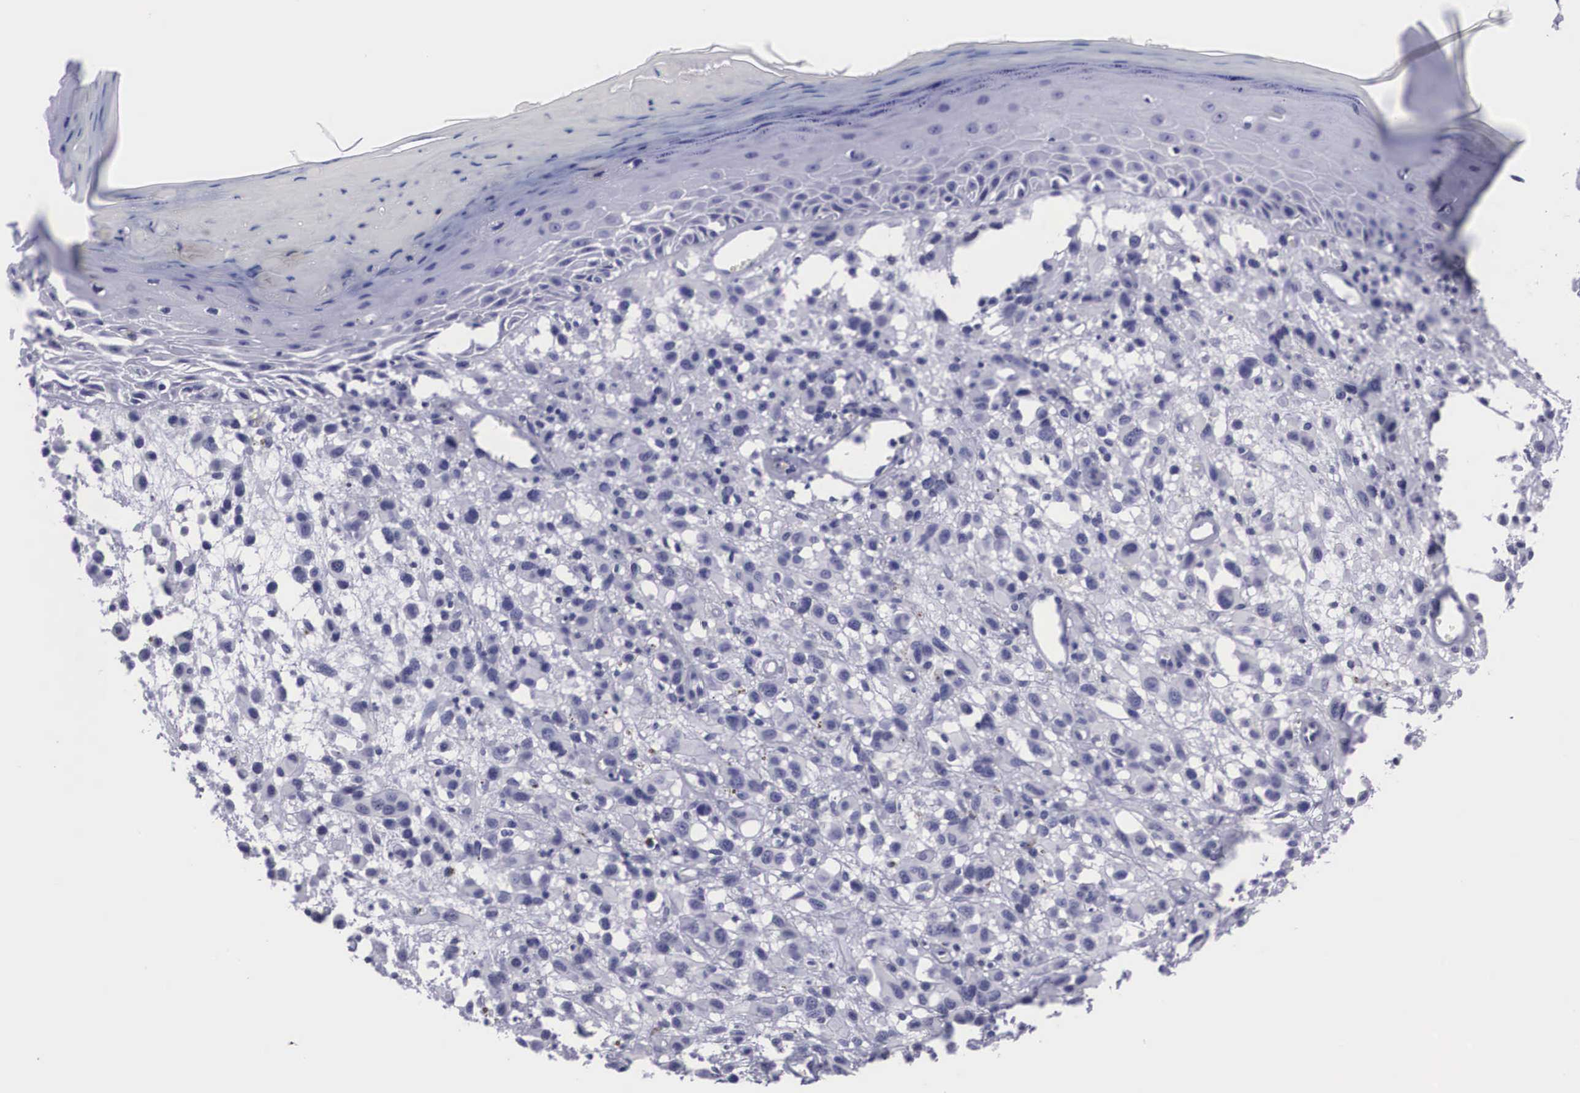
{"staining": {"intensity": "negative", "quantity": "none", "location": "none"}, "tissue": "melanoma", "cell_type": "Tumor cells", "image_type": "cancer", "snomed": [{"axis": "morphology", "description": "Malignant melanoma, NOS"}, {"axis": "topography", "description": "Skin"}], "caption": "This is an immunohistochemistry histopathology image of melanoma. There is no expression in tumor cells.", "gene": "C22orf31", "patient": {"sex": "male", "age": 51}}